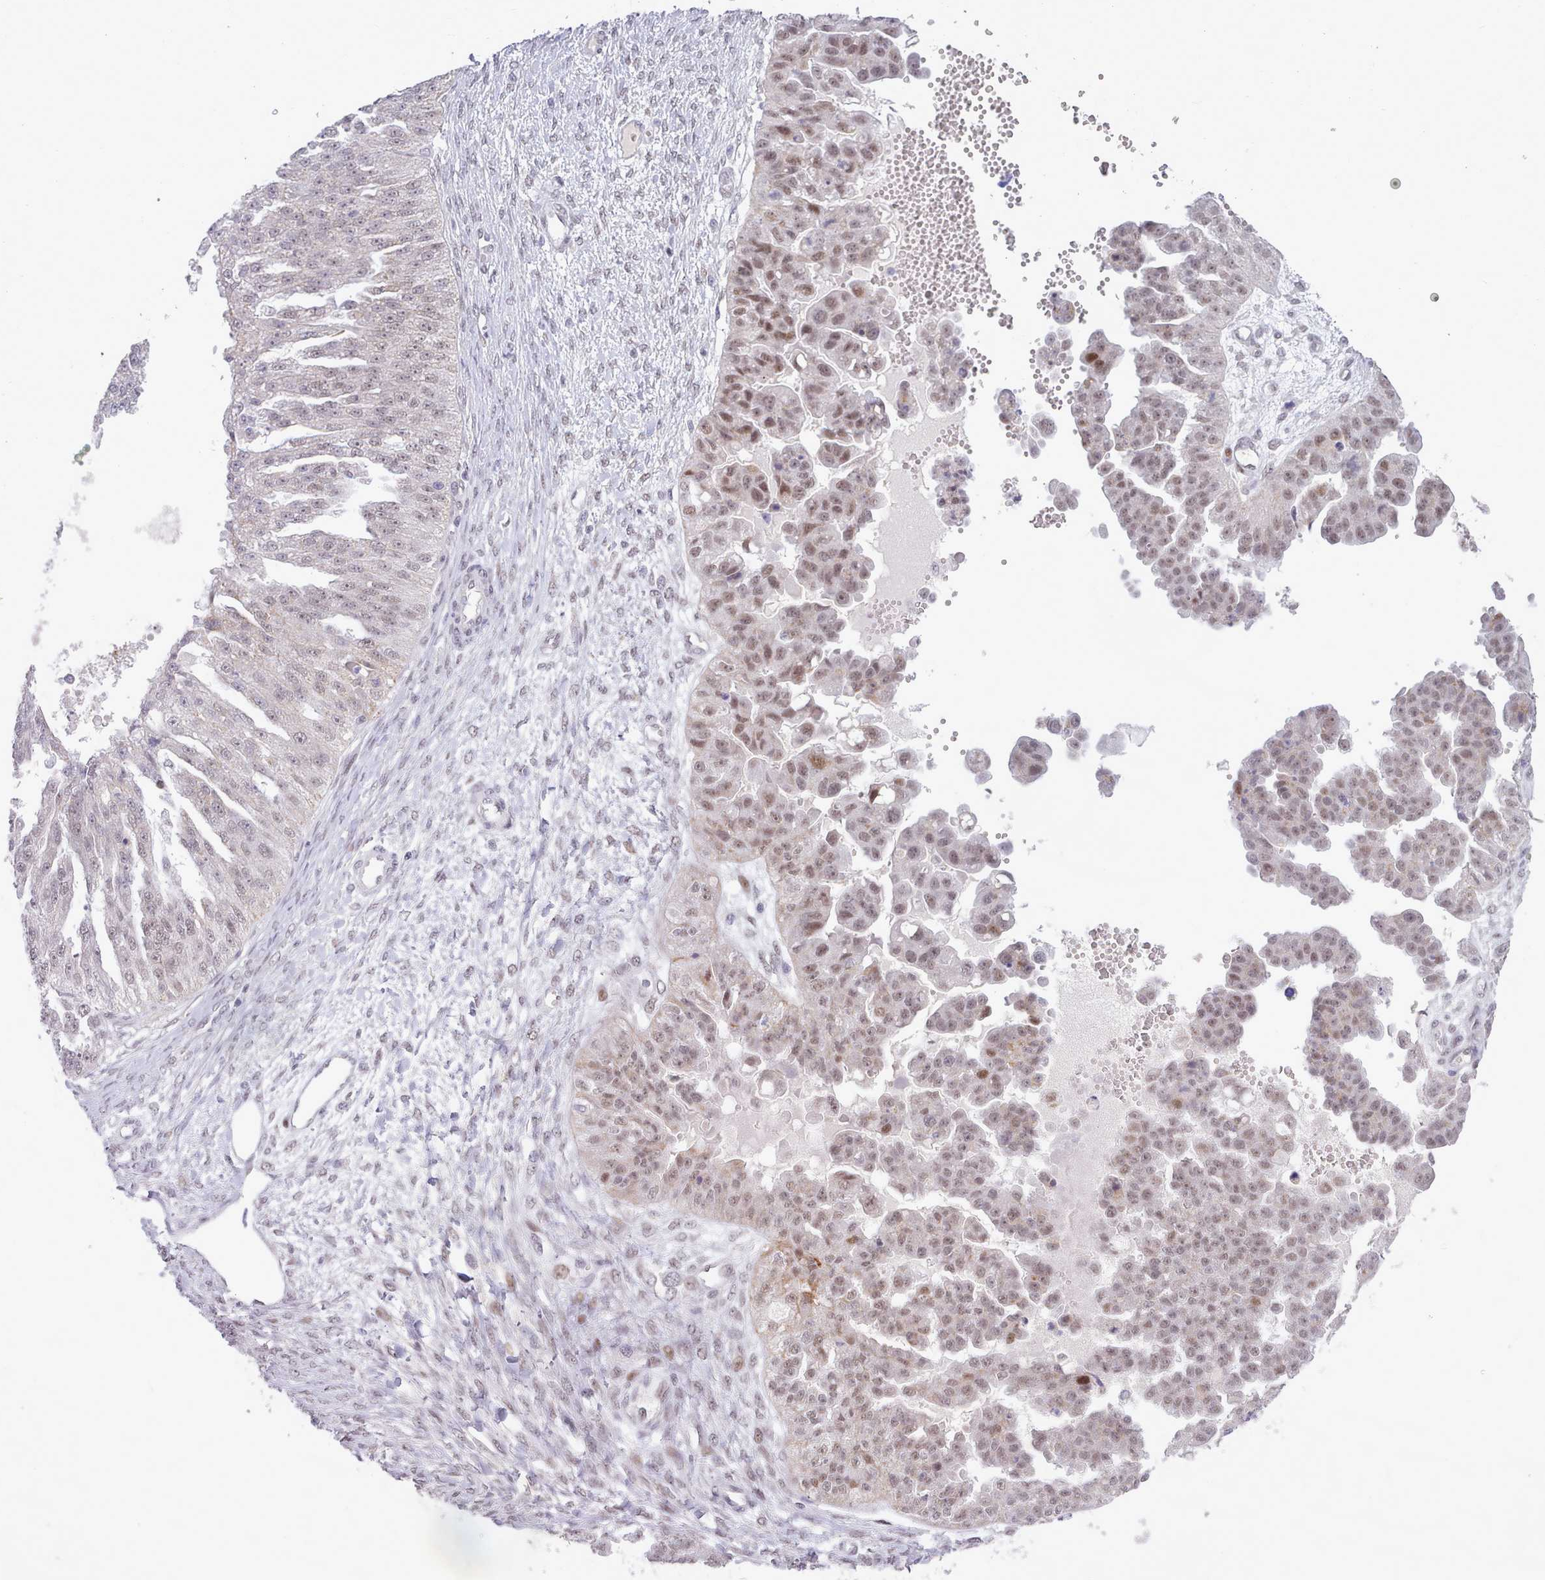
{"staining": {"intensity": "weak", "quantity": "25%-75%", "location": "nuclear"}, "tissue": "ovarian cancer", "cell_type": "Tumor cells", "image_type": "cancer", "snomed": [{"axis": "morphology", "description": "Cystadenocarcinoma, serous, NOS"}, {"axis": "topography", "description": "Ovary"}], "caption": "This is an image of immunohistochemistry (IHC) staining of ovarian cancer, which shows weak positivity in the nuclear of tumor cells.", "gene": "RFX1", "patient": {"sex": "female", "age": 58}}